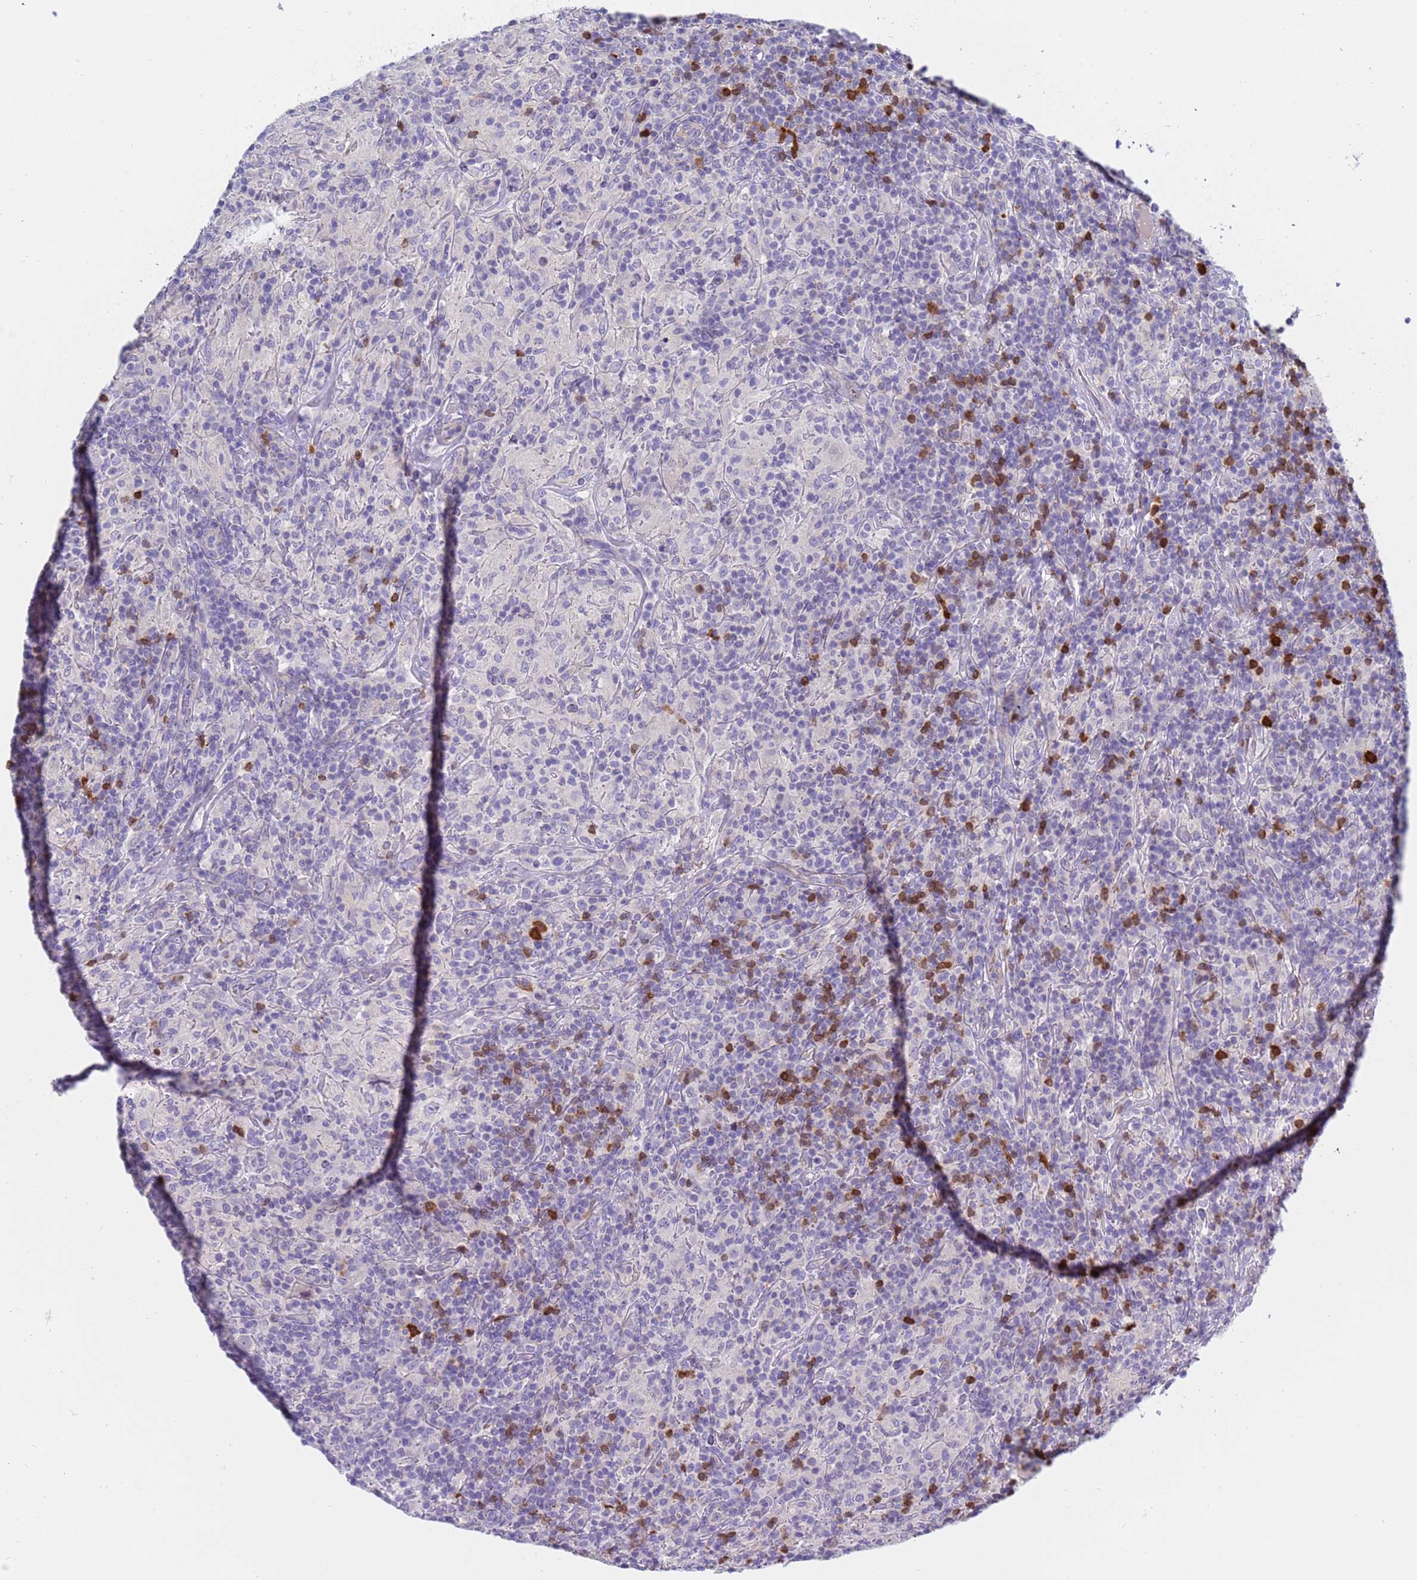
{"staining": {"intensity": "negative", "quantity": "none", "location": "none"}, "tissue": "lymphoma", "cell_type": "Tumor cells", "image_type": "cancer", "snomed": [{"axis": "morphology", "description": "Hodgkin's disease, NOS"}, {"axis": "topography", "description": "Lymph node"}], "caption": "A histopathology image of human Hodgkin's disease is negative for staining in tumor cells.", "gene": "C4orf46", "patient": {"sex": "male", "age": 70}}